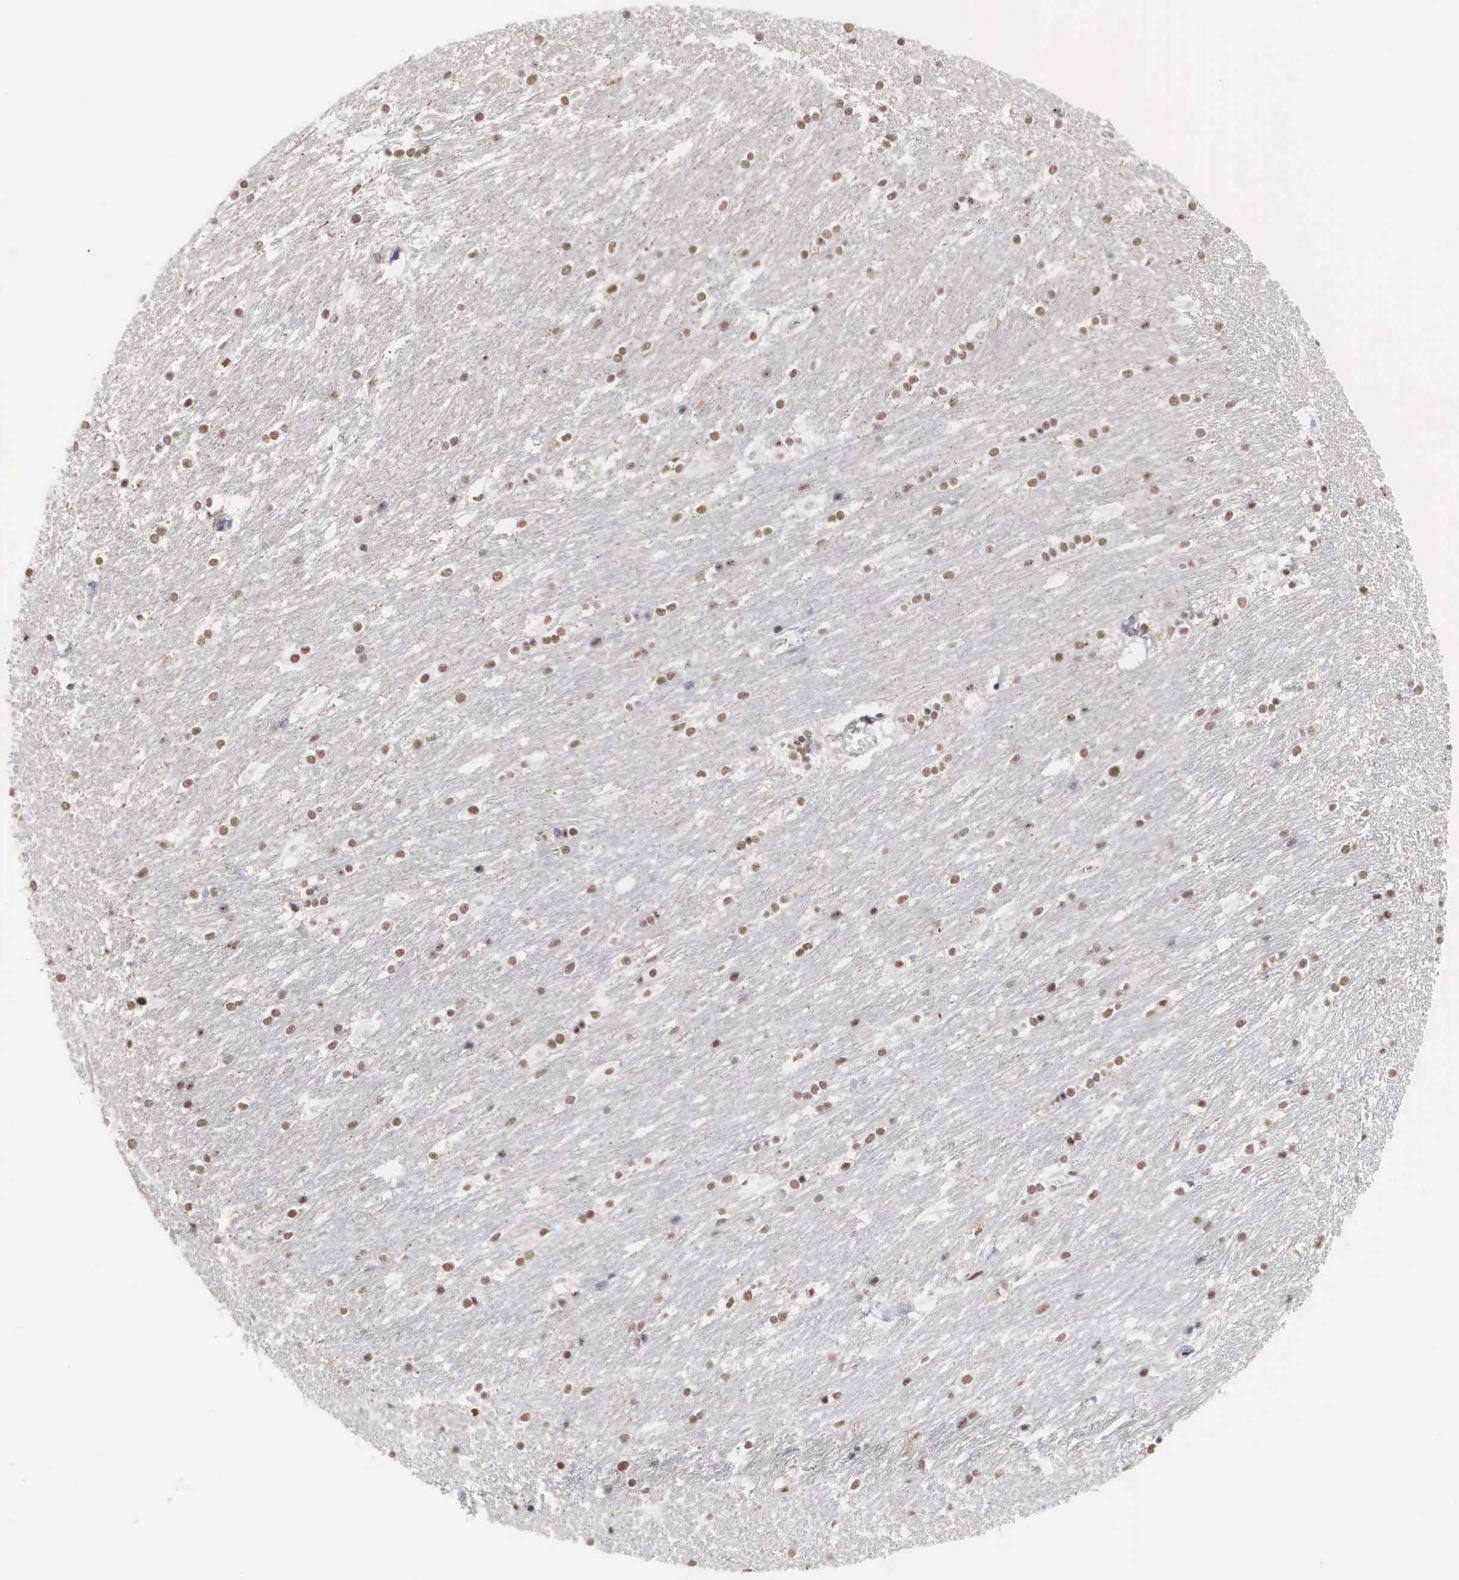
{"staining": {"intensity": "weak", "quantity": "25%-75%", "location": "nuclear"}, "tissue": "caudate", "cell_type": "Glial cells", "image_type": "normal", "snomed": [{"axis": "morphology", "description": "Normal tissue, NOS"}, {"axis": "topography", "description": "Lateral ventricle wall"}], "caption": "High-magnification brightfield microscopy of unremarkable caudate stained with DAB (3,3'-diaminobenzidine) (brown) and counterstained with hematoxylin (blue). glial cells exhibit weak nuclear expression is appreciated in about25%-75% of cells.", "gene": "AUTS2", "patient": {"sex": "female", "age": 19}}